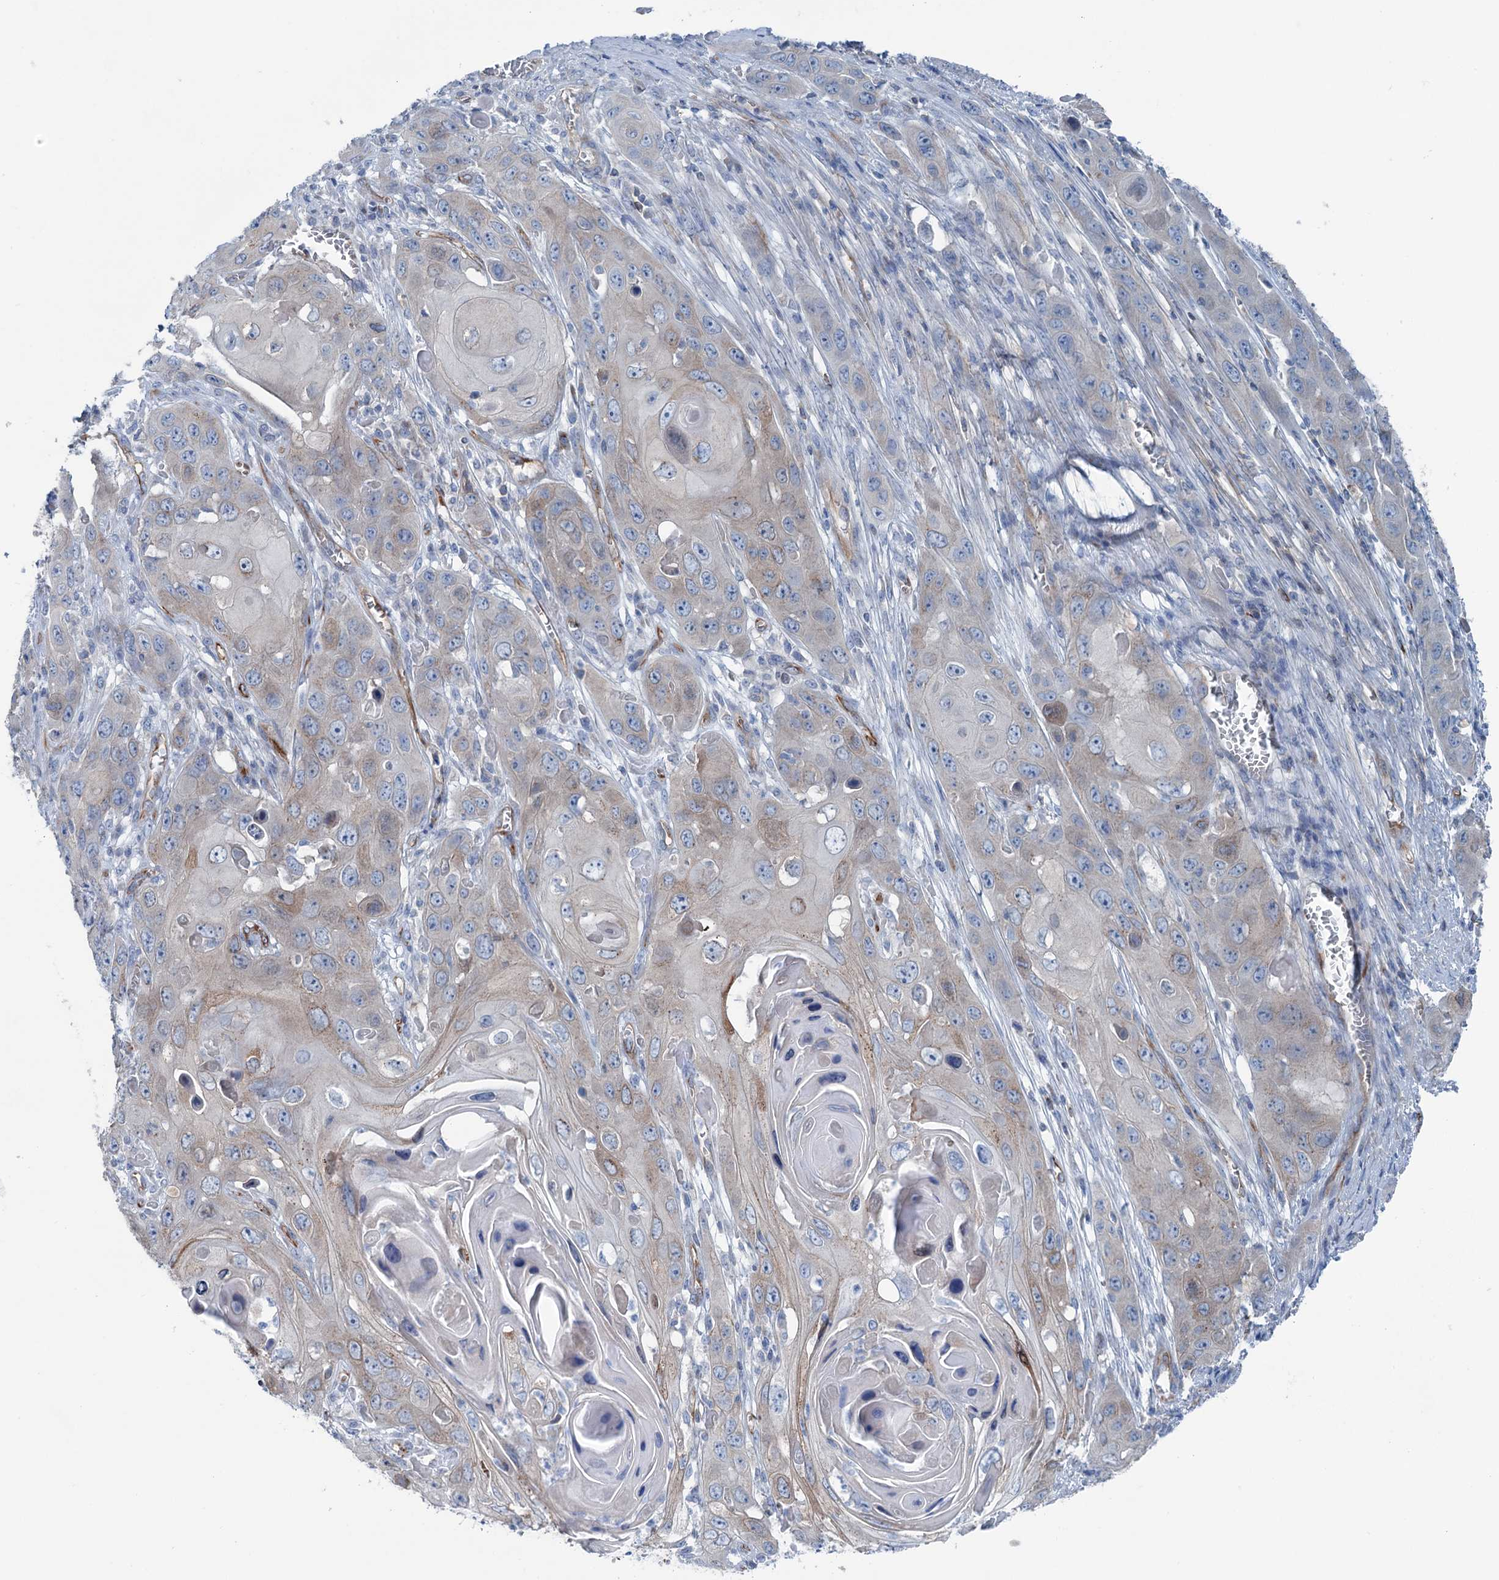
{"staining": {"intensity": "negative", "quantity": "none", "location": "none"}, "tissue": "skin cancer", "cell_type": "Tumor cells", "image_type": "cancer", "snomed": [{"axis": "morphology", "description": "Squamous cell carcinoma, NOS"}, {"axis": "topography", "description": "Skin"}], "caption": "Micrograph shows no significant protein positivity in tumor cells of skin cancer (squamous cell carcinoma).", "gene": "CALCOCO1", "patient": {"sex": "male", "age": 55}}